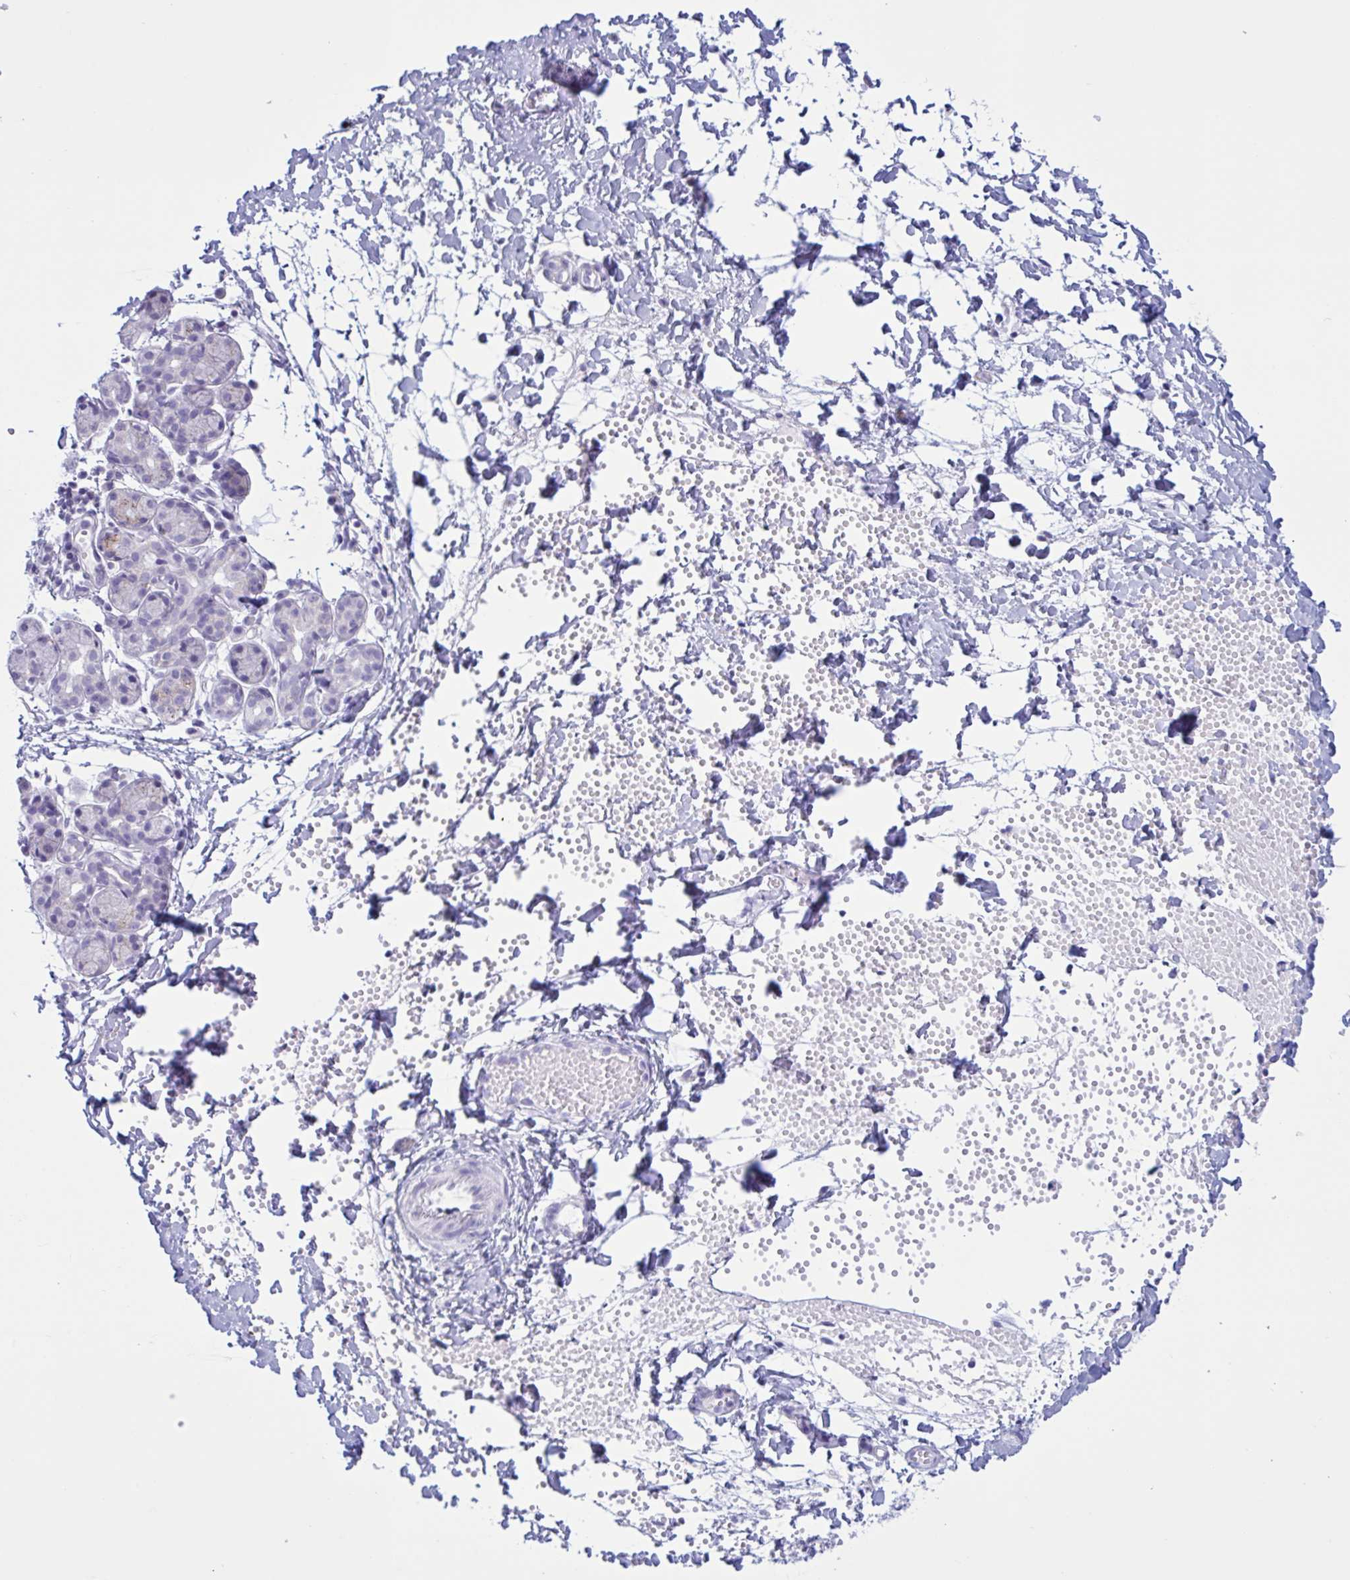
{"staining": {"intensity": "negative", "quantity": "none", "location": "none"}, "tissue": "salivary gland", "cell_type": "Glandular cells", "image_type": "normal", "snomed": [{"axis": "morphology", "description": "Normal tissue, NOS"}, {"axis": "morphology", "description": "Inflammation, NOS"}, {"axis": "topography", "description": "Lymph node"}, {"axis": "topography", "description": "Salivary gland"}], "caption": "Photomicrograph shows no significant protein staining in glandular cells of unremarkable salivary gland.", "gene": "XCL1", "patient": {"sex": "male", "age": 3}}